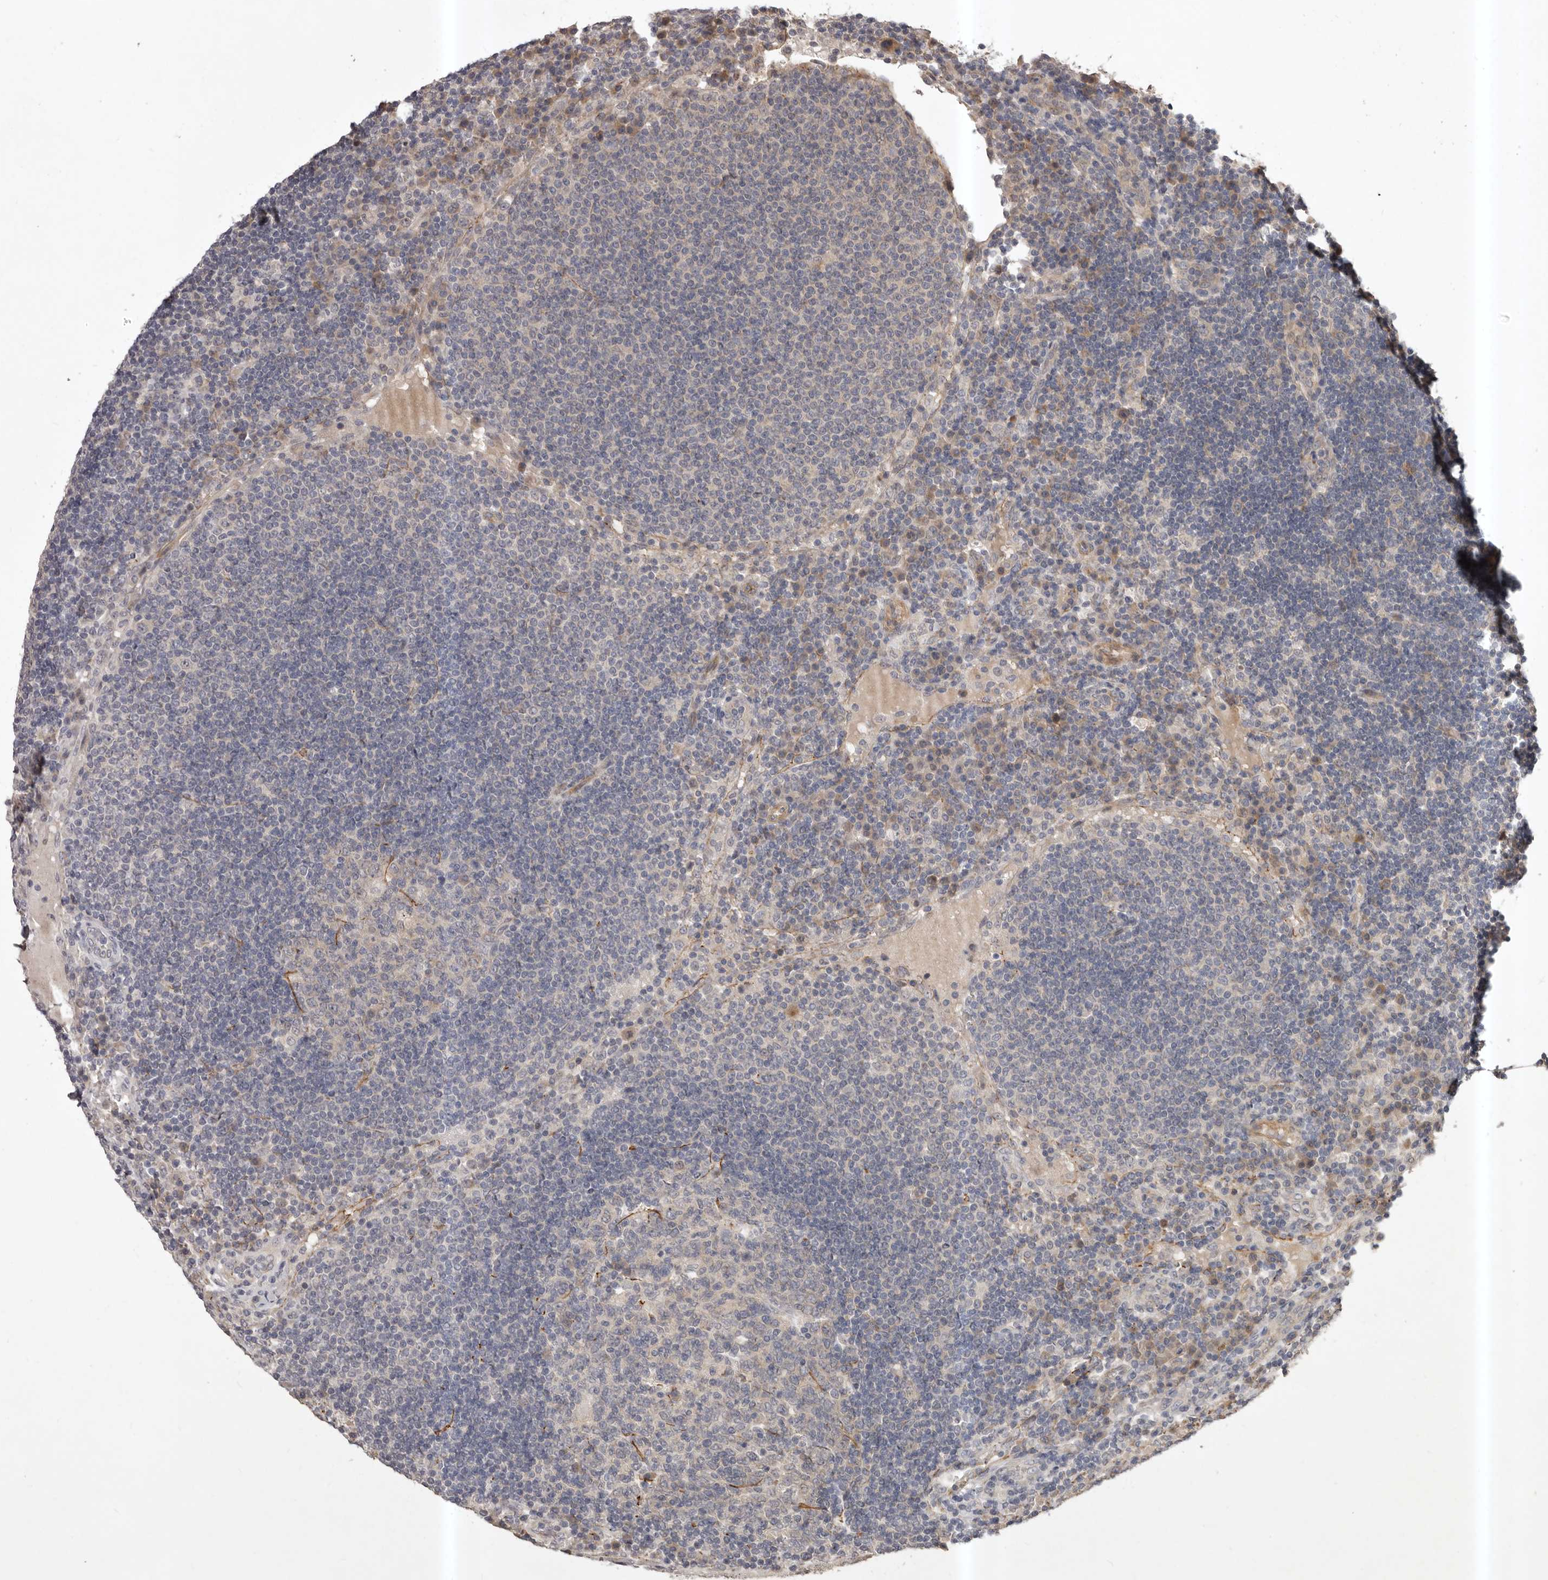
{"staining": {"intensity": "negative", "quantity": "none", "location": "none"}, "tissue": "lymph node", "cell_type": "Germinal center cells", "image_type": "normal", "snomed": [{"axis": "morphology", "description": "Normal tissue, NOS"}, {"axis": "topography", "description": "Lymph node"}], "caption": "Micrograph shows no significant protein positivity in germinal center cells of unremarkable lymph node. (Immunohistochemistry, brightfield microscopy, high magnification).", "gene": "HBS1L", "patient": {"sex": "female", "age": 53}}